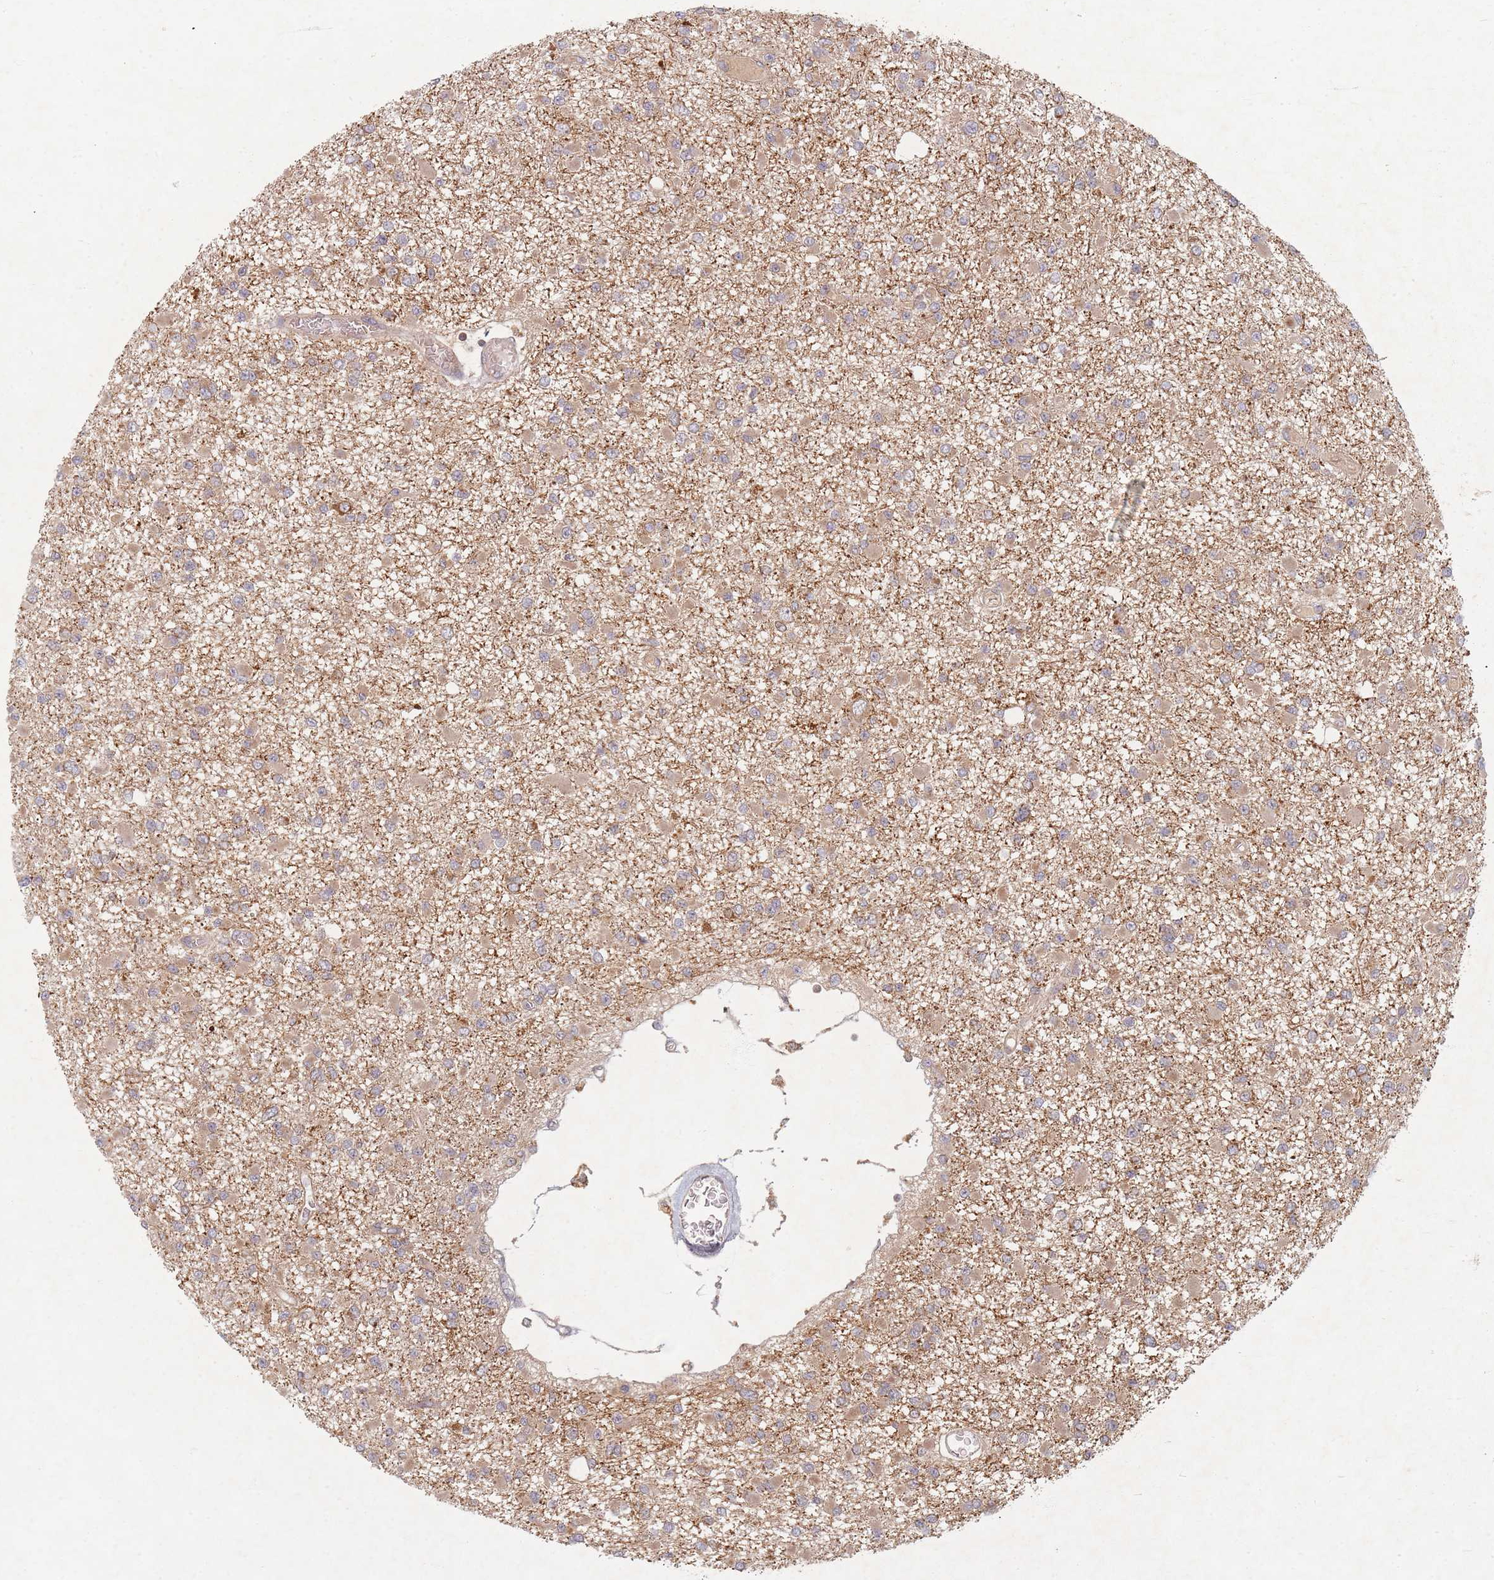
{"staining": {"intensity": "weak", "quantity": ">75%", "location": "cytoplasmic/membranous"}, "tissue": "glioma", "cell_type": "Tumor cells", "image_type": "cancer", "snomed": [{"axis": "morphology", "description": "Glioma, malignant, Low grade"}, {"axis": "topography", "description": "Brain"}], "caption": "A high-resolution photomicrograph shows IHC staining of glioma, which demonstrates weak cytoplasmic/membranous expression in about >75% of tumor cells.", "gene": "RADX", "patient": {"sex": "female", "age": 22}}